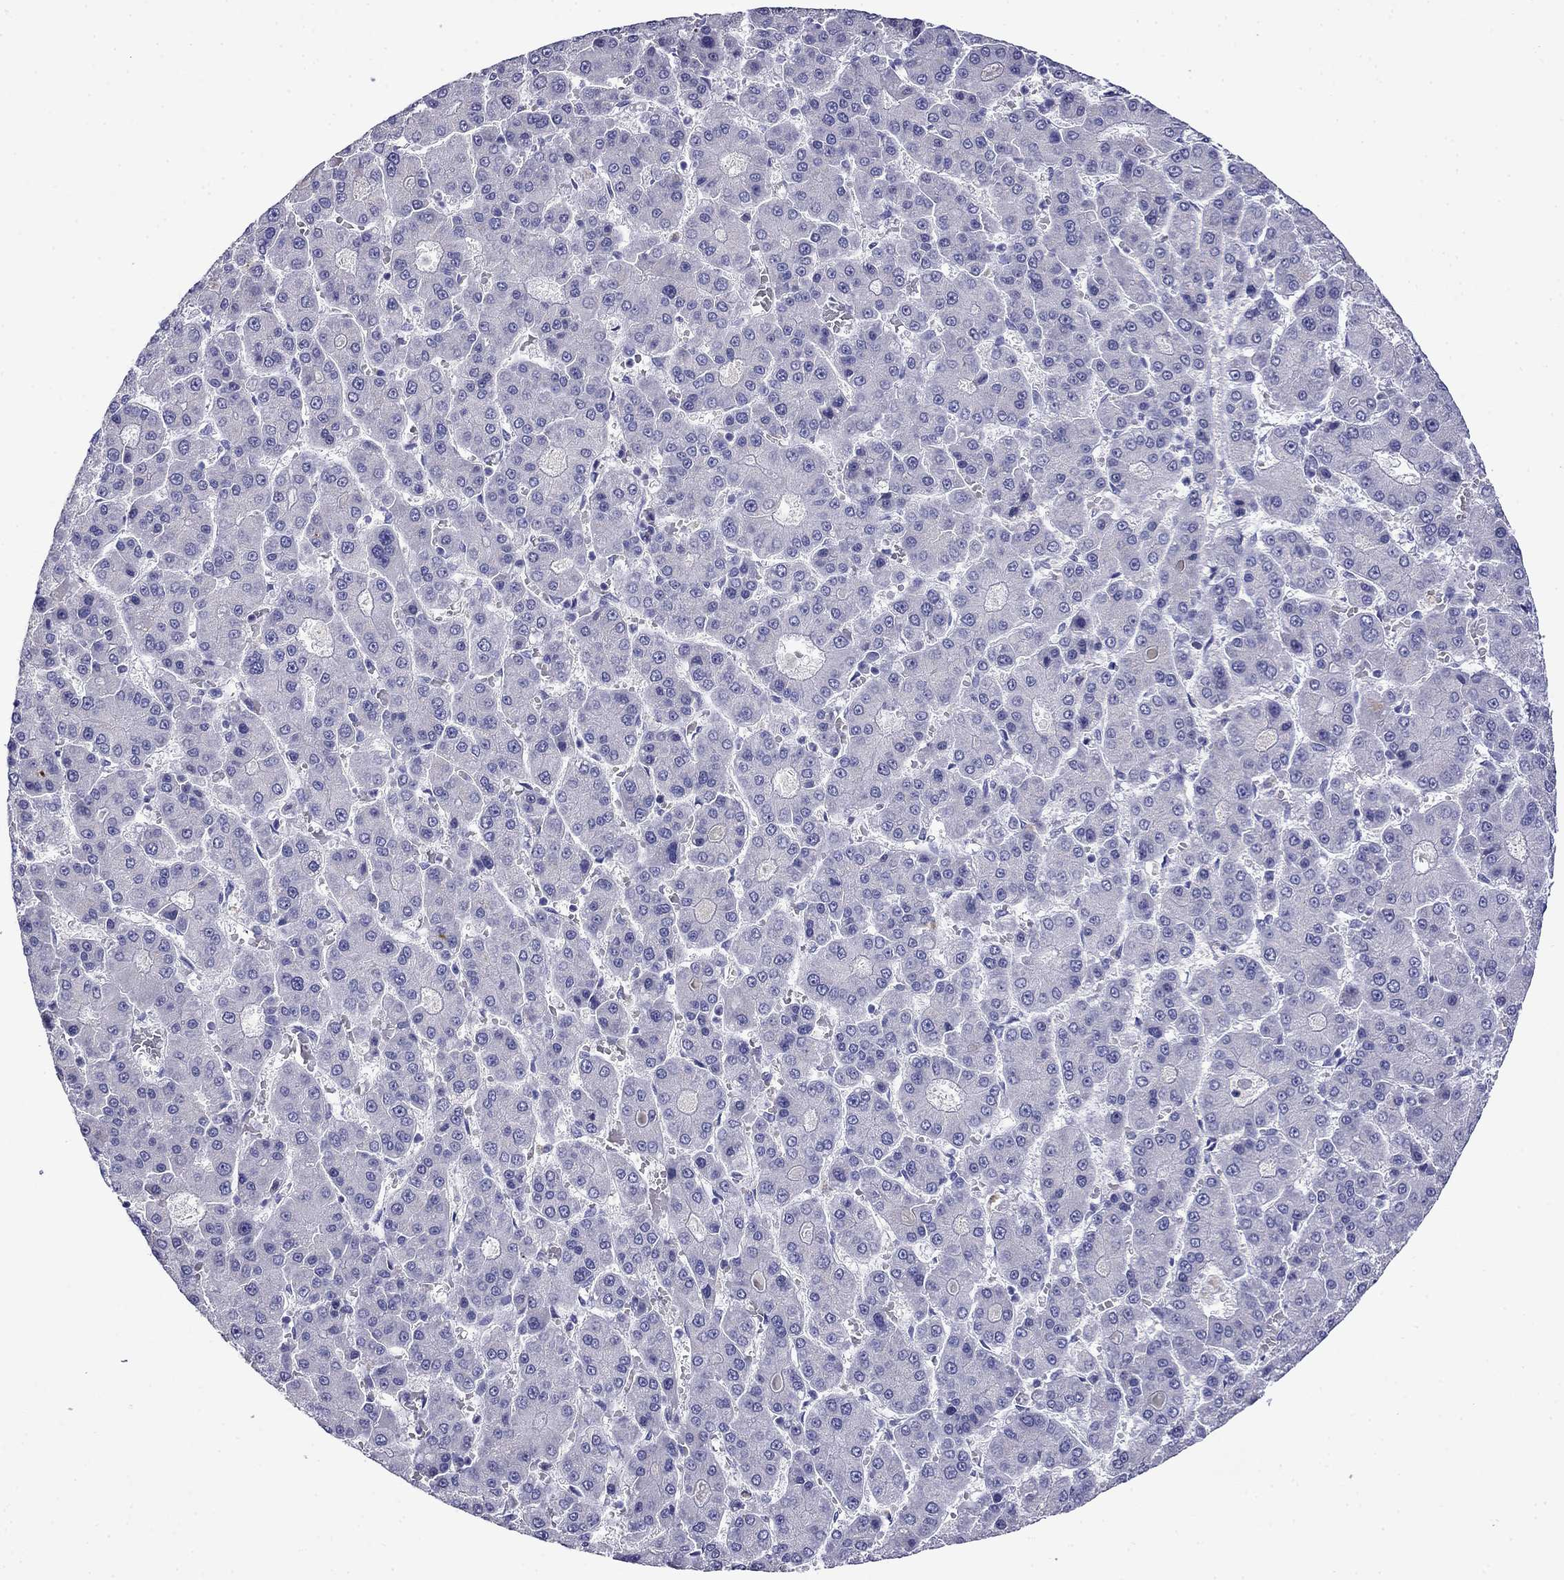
{"staining": {"intensity": "negative", "quantity": "none", "location": "none"}, "tissue": "liver cancer", "cell_type": "Tumor cells", "image_type": "cancer", "snomed": [{"axis": "morphology", "description": "Carcinoma, Hepatocellular, NOS"}, {"axis": "topography", "description": "Liver"}], "caption": "Tumor cells show no significant positivity in liver cancer (hepatocellular carcinoma).", "gene": "MYO15A", "patient": {"sex": "male", "age": 70}}